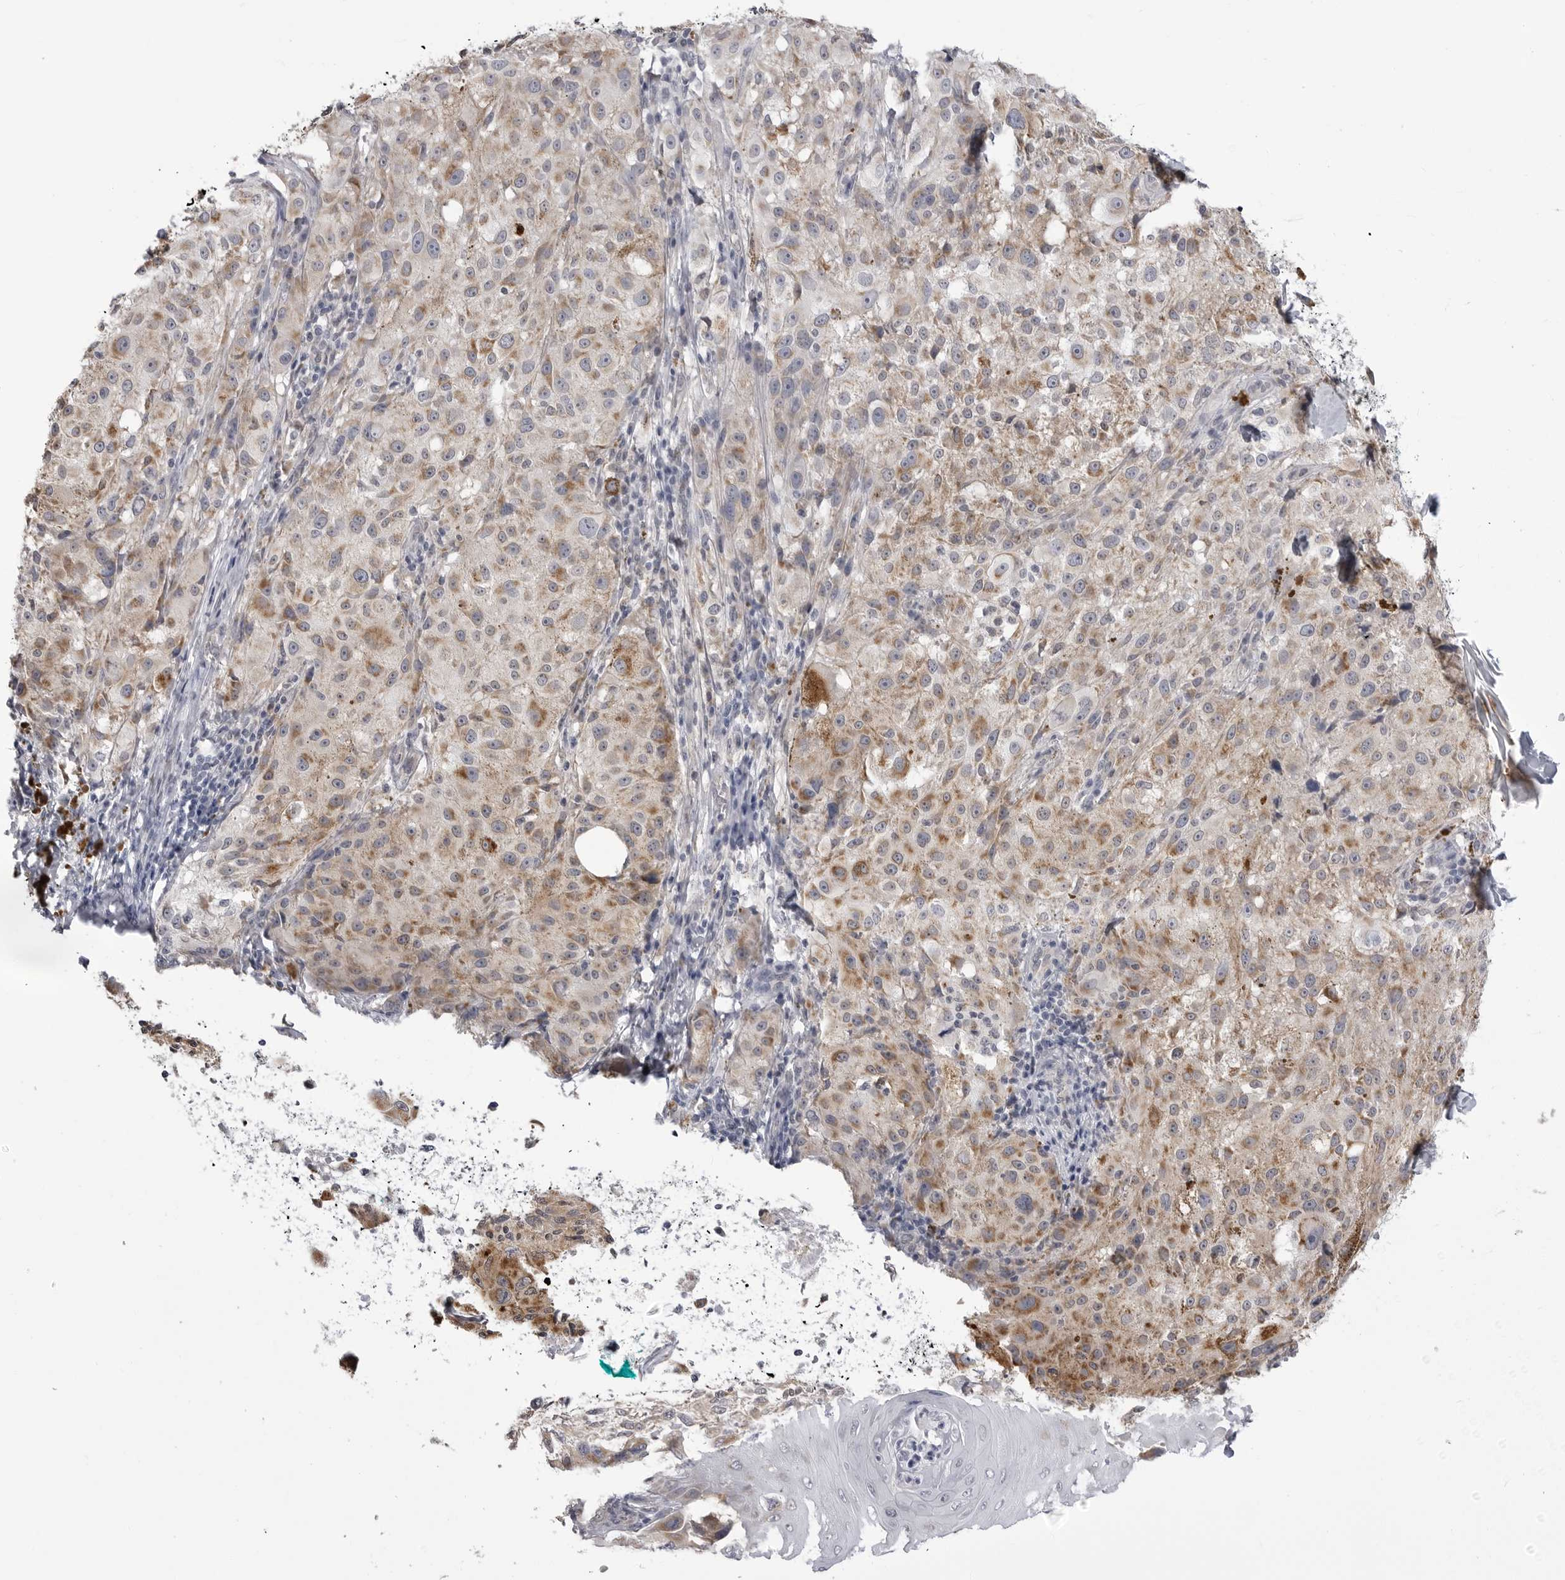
{"staining": {"intensity": "moderate", "quantity": ">75%", "location": "cytoplasmic/membranous"}, "tissue": "melanoma", "cell_type": "Tumor cells", "image_type": "cancer", "snomed": [{"axis": "morphology", "description": "Malignant melanoma, NOS"}, {"axis": "topography", "description": "Skin"}], "caption": "This photomicrograph reveals immunohistochemistry staining of melanoma, with medium moderate cytoplasmic/membranous staining in approximately >75% of tumor cells.", "gene": "FH", "patient": {"sex": "female", "age": 73}}